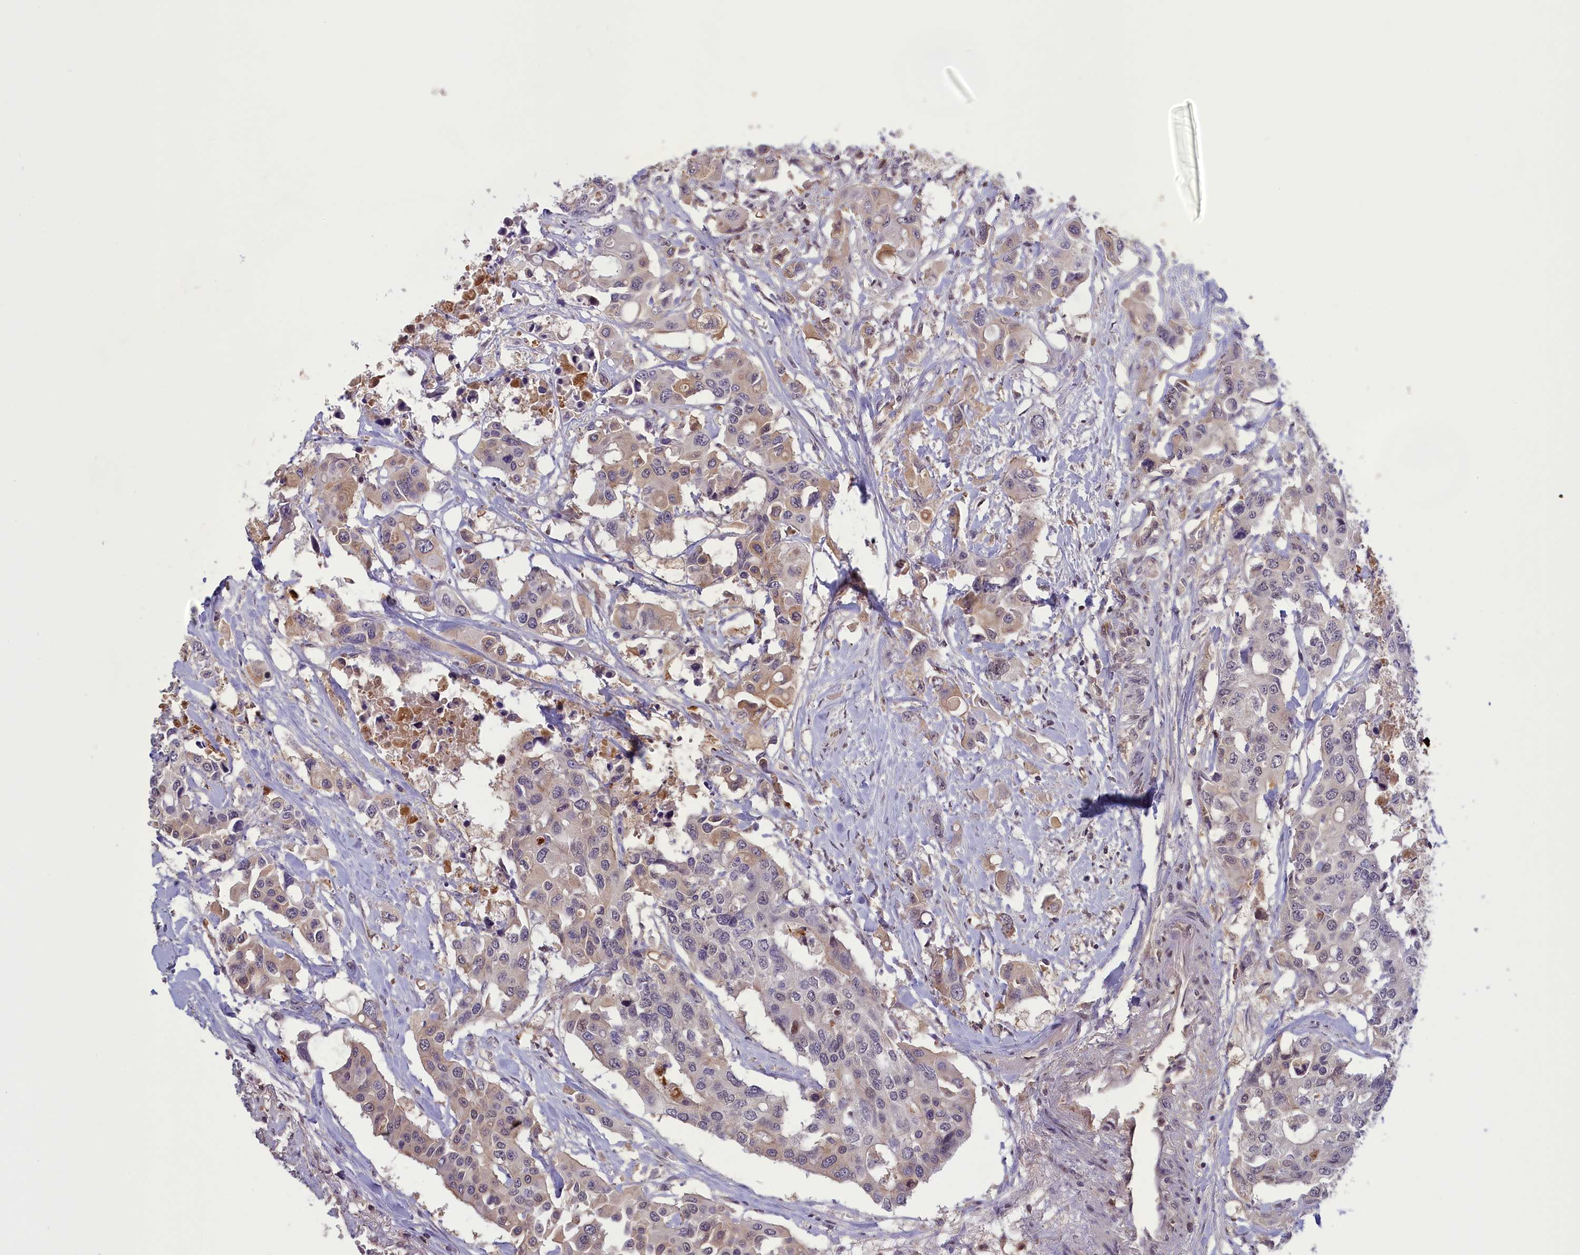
{"staining": {"intensity": "weak", "quantity": "25%-75%", "location": "cytoplasmic/membranous"}, "tissue": "colorectal cancer", "cell_type": "Tumor cells", "image_type": "cancer", "snomed": [{"axis": "morphology", "description": "Adenocarcinoma, NOS"}, {"axis": "topography", "description": "Colon"}], "caption": "Immunohistochemistry (DAB (3,3'-diaminobenzidine)) staining of human colorectal adenocarcinoma exhibits weak cytoplasmic/membranous protein positivity in approximately 25%-75% of tumor cells.", "gene": "RRAD", "patient": {"sex": "male", "age": 77}}